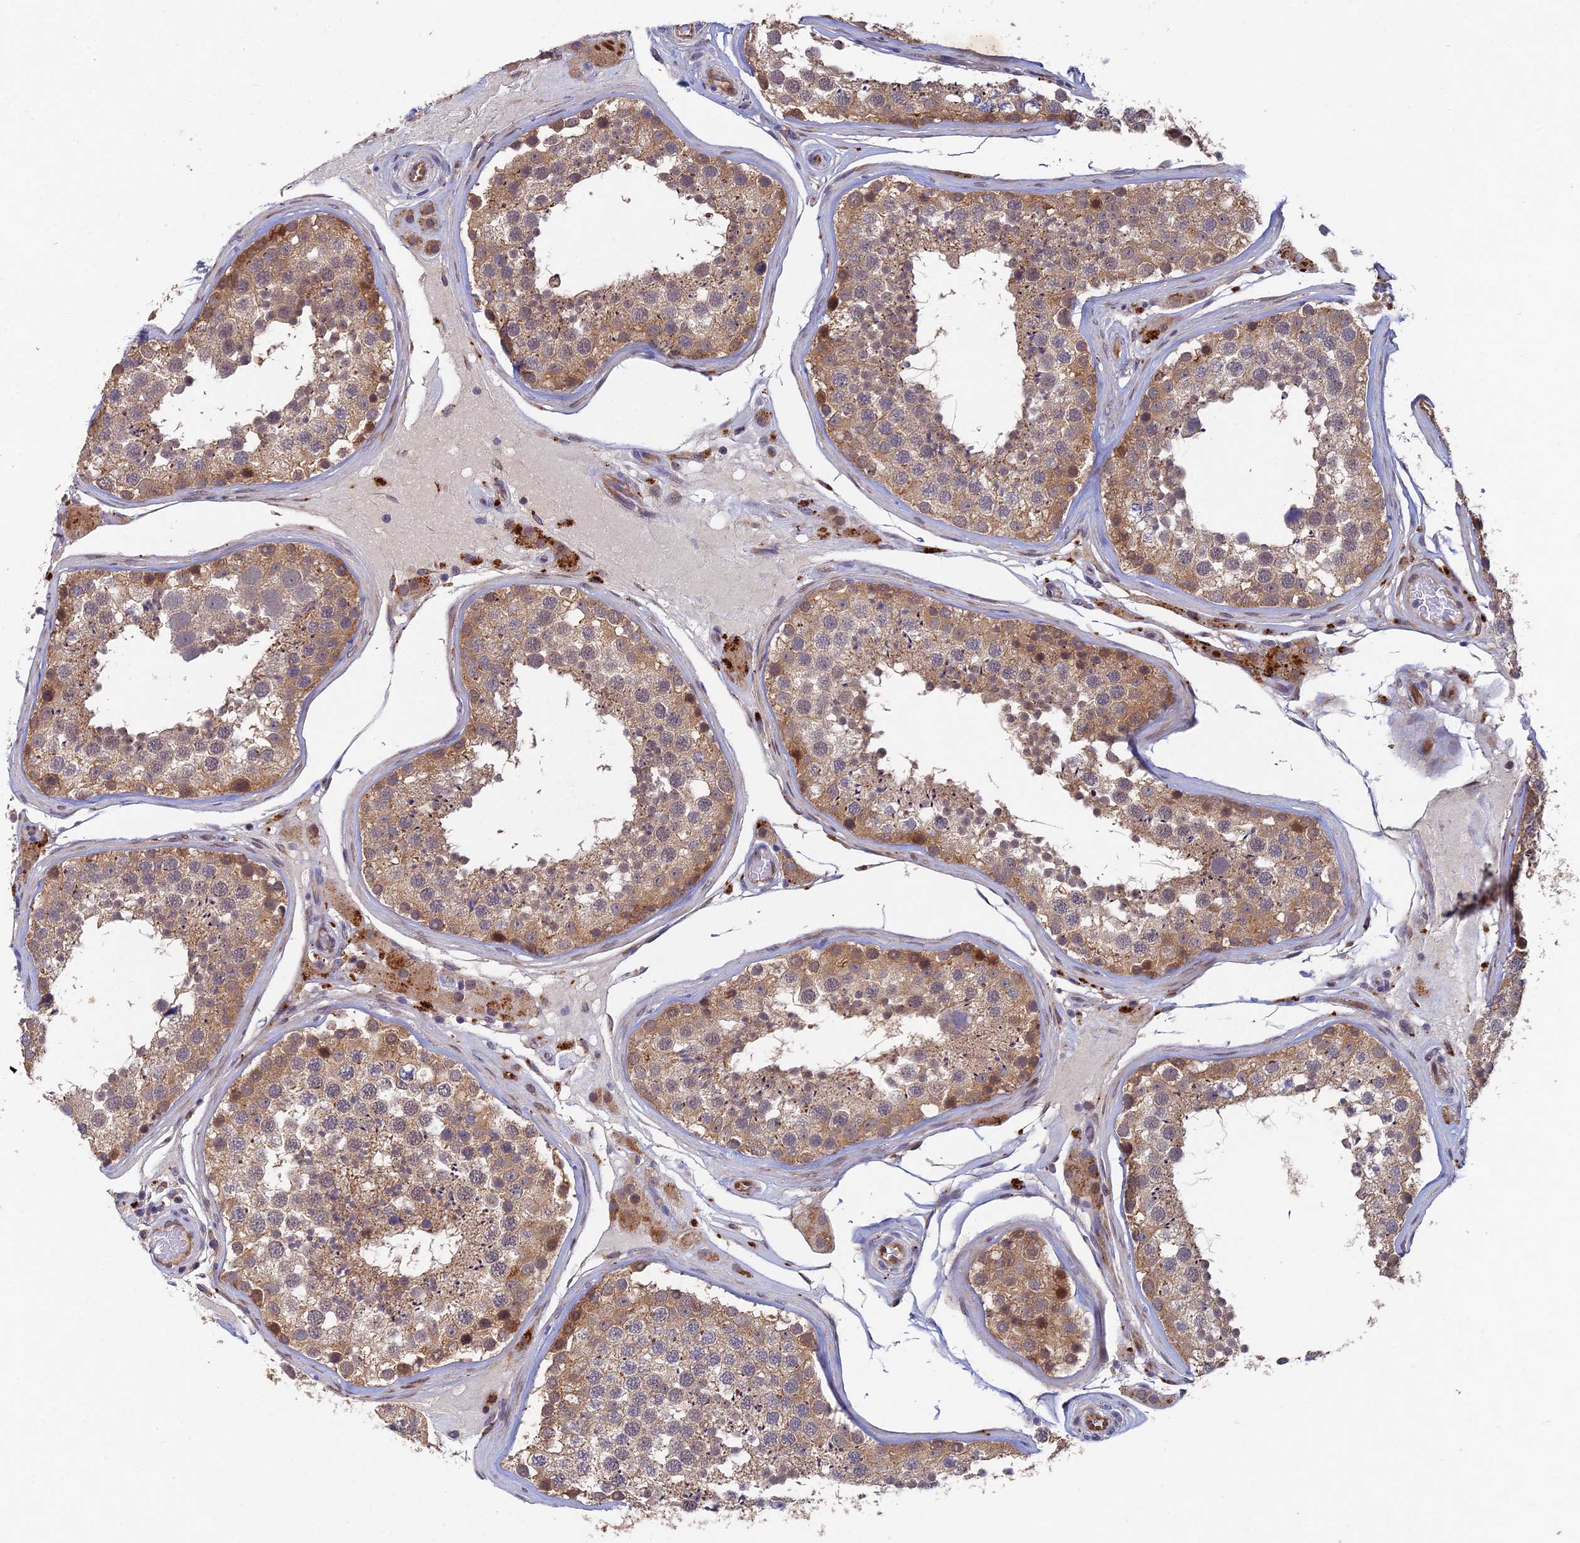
{"staining": {"intensity": "moderate", "quantity": ">75%", "location": "cytoplasmic/membranous"}, "tissue": "testis", "cell_type": "Cells in seminiferous ducts", "image_type": "normal", "snomed": [{"axis": "morphology", "description": "Normal tissue, NOS"}, {"axis": "topography", "description": "Testis"}], "caption": "Moderate cytoplasmic/membranous staining is appreciated in approximately >75% of cells in seminiferous ducts in normal testis. (DAB IHC, brown staining for protein, blue staining for nuclei).", "gene": "NSMCE1", "patient": {"sex": "male", "age": 46}}